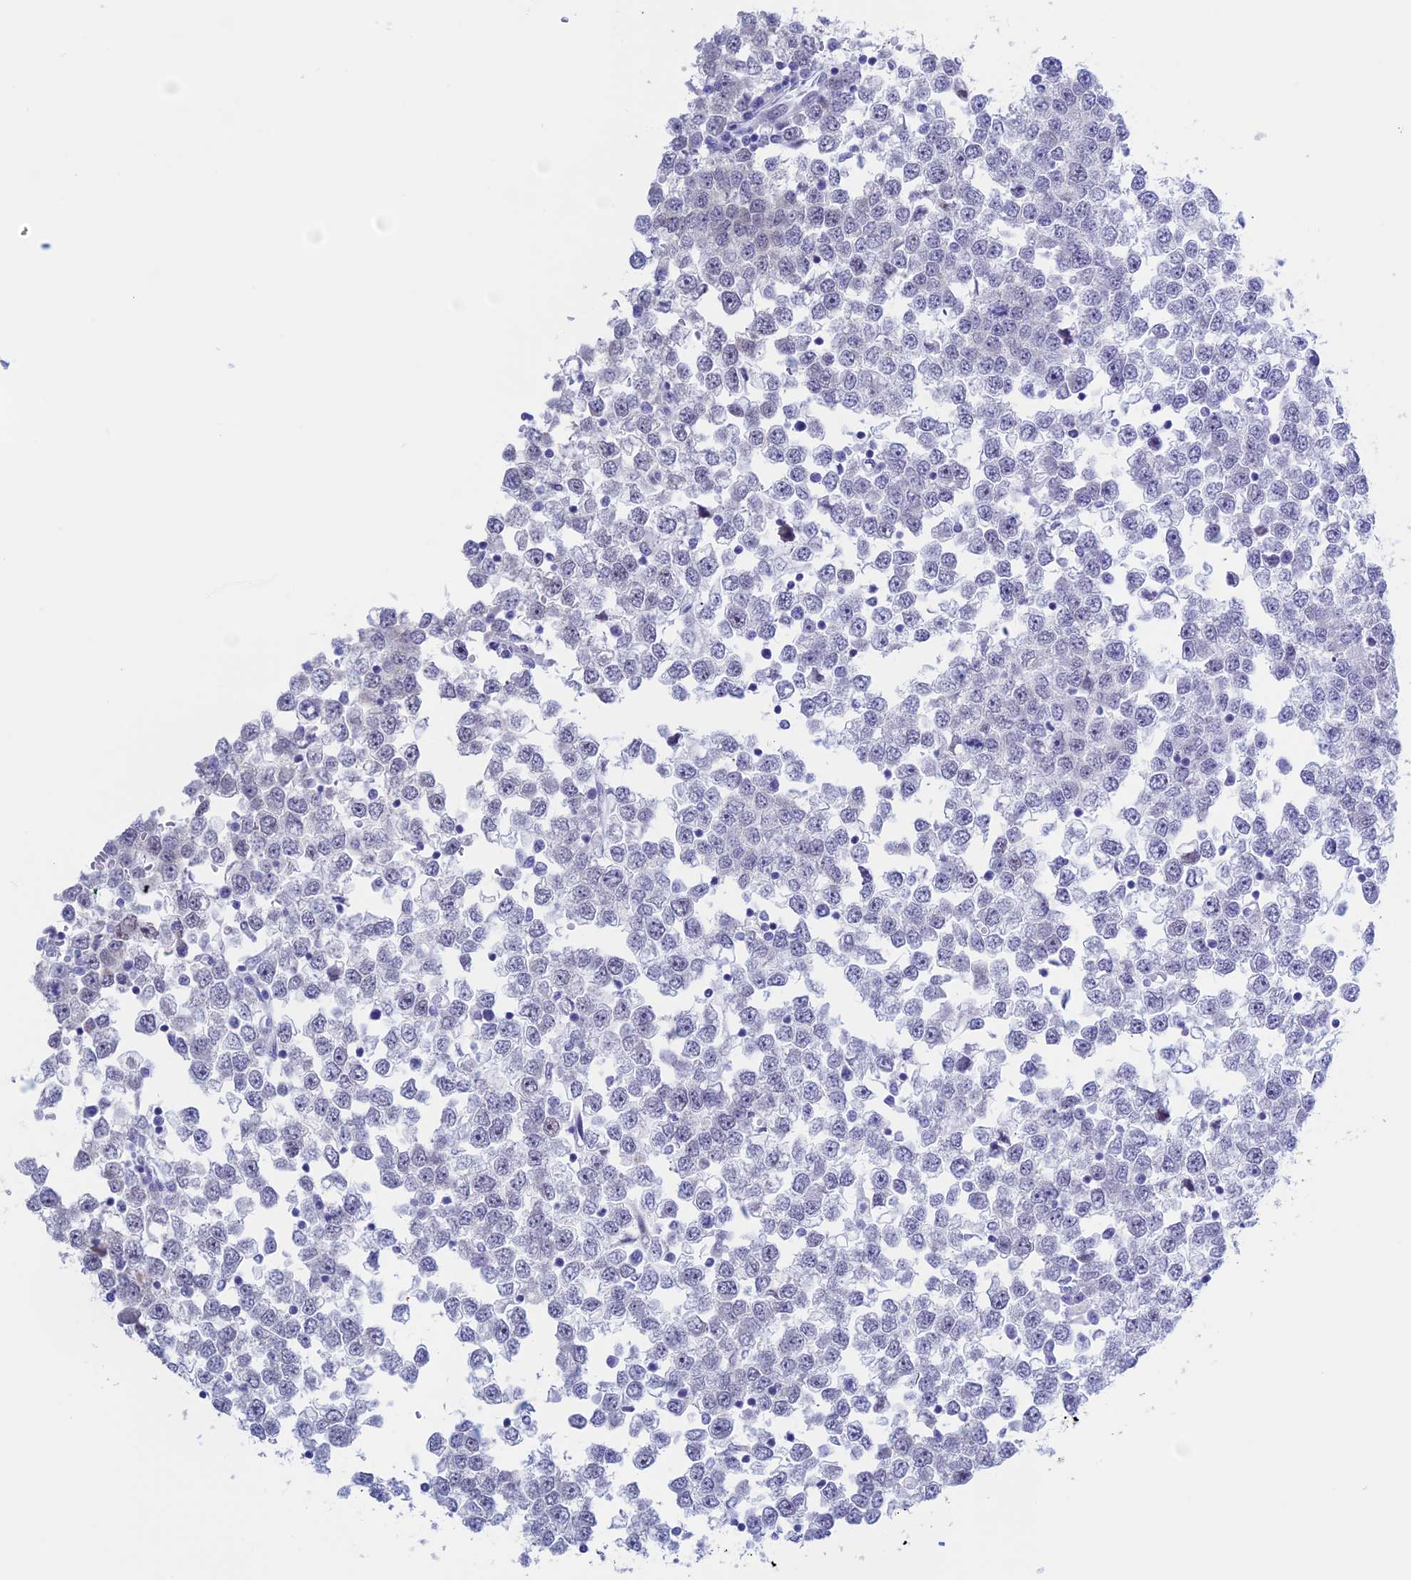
{"staining": {"intensity": "negative", "quantity": "none", "location": "none"}, "tissue": "testis cancer", "cell_type": "Tumor cells", "image_type": "cancer", "snomed": [{"axis": "morphology", "description": "Seminoma, NOS"}, {"axis": "topography", "description": "Testis"}], "caption": "A high-resolution histopathology image shows immunohistochemistry staining of seminoma (testis), which shows no significant staining in tumor cells.", "gene": "LHFPL2", "patient": {"sex": "male", "age": 65}}